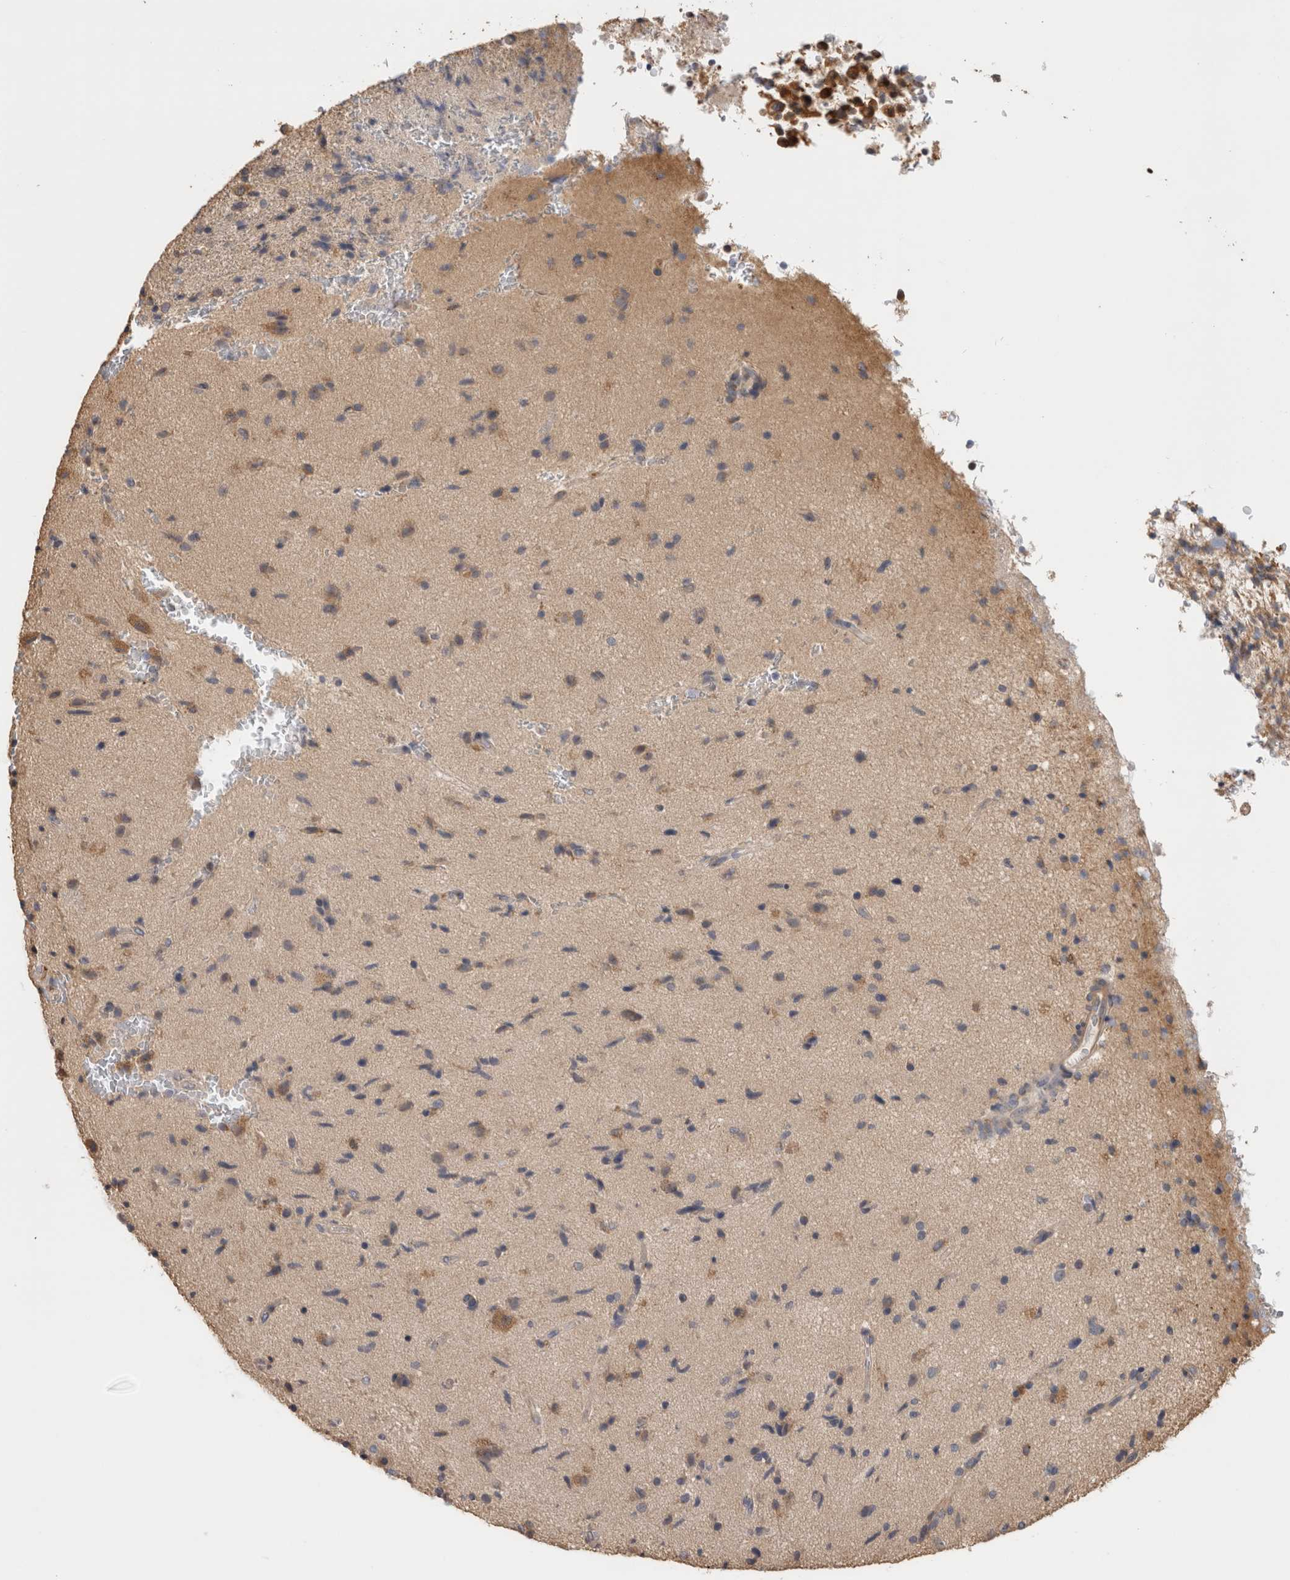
{"staining": {"intensity": "weak", "quantity": "<25%", "location": "cytoplasmic/membranous"}, "tissue": "glioma", "cell_type": "Tumor cells", "image_type": "cancer", "snomed": [{"axis": "morphology", "description": "Glioma, malignant, High grade"}, {"axis": "topography", "description": "Brain"}], "caption": "A high-resolution histopathology image shows IHC staining of glioma, which reveals no significant positivity in tumor cells.", "gene": "CLIP1", "patient": {"sex": "male", "age": 72}}